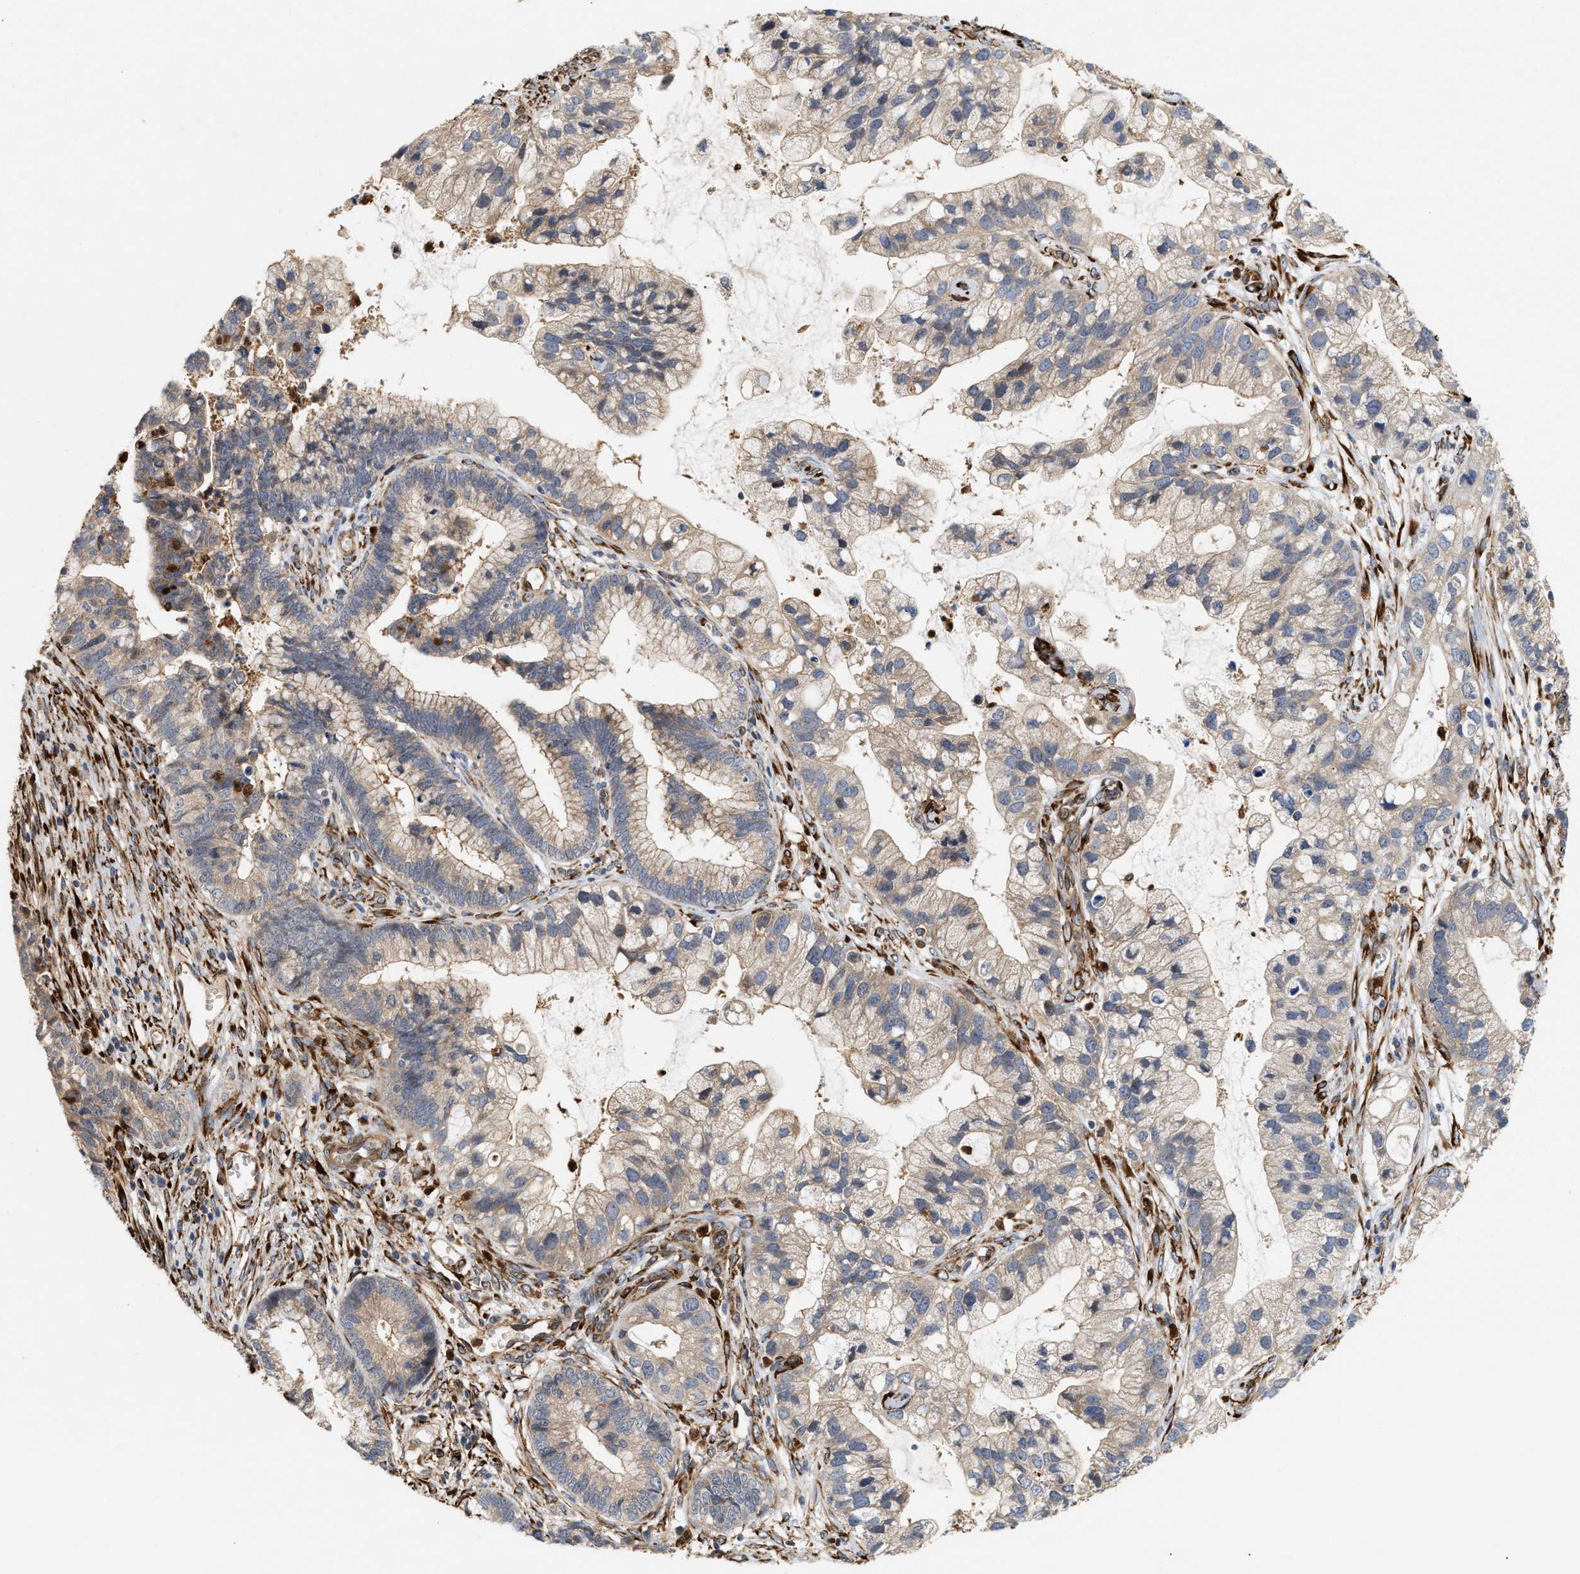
{"staining": {"intensity": "weak", "quantity": ">75%", "location": "cytoplasmic/membranous"}, "tissue": "cervical cancer", "cell_type": "Tumor cells", "image_type": "cancer", "snomed": [{"axis": "morphology", "description": "Adenocarcinoma, NOS"}, {"axis": "topography", "description": "Cervix"}], "caption": "Immunohistochemistry (IHC) (DAB (3,3'-diaminobenzidine)) staining of adenocarcinoma (cervical) shows weak cytoplasmic/membranous protein expression in approximately >75% of tumor cells. Immunohistochemistry stains the protein in brown and the nuclei are stained blue.", "gene": "PLCD1", "patient": {"sex": "female", "age": 44}}